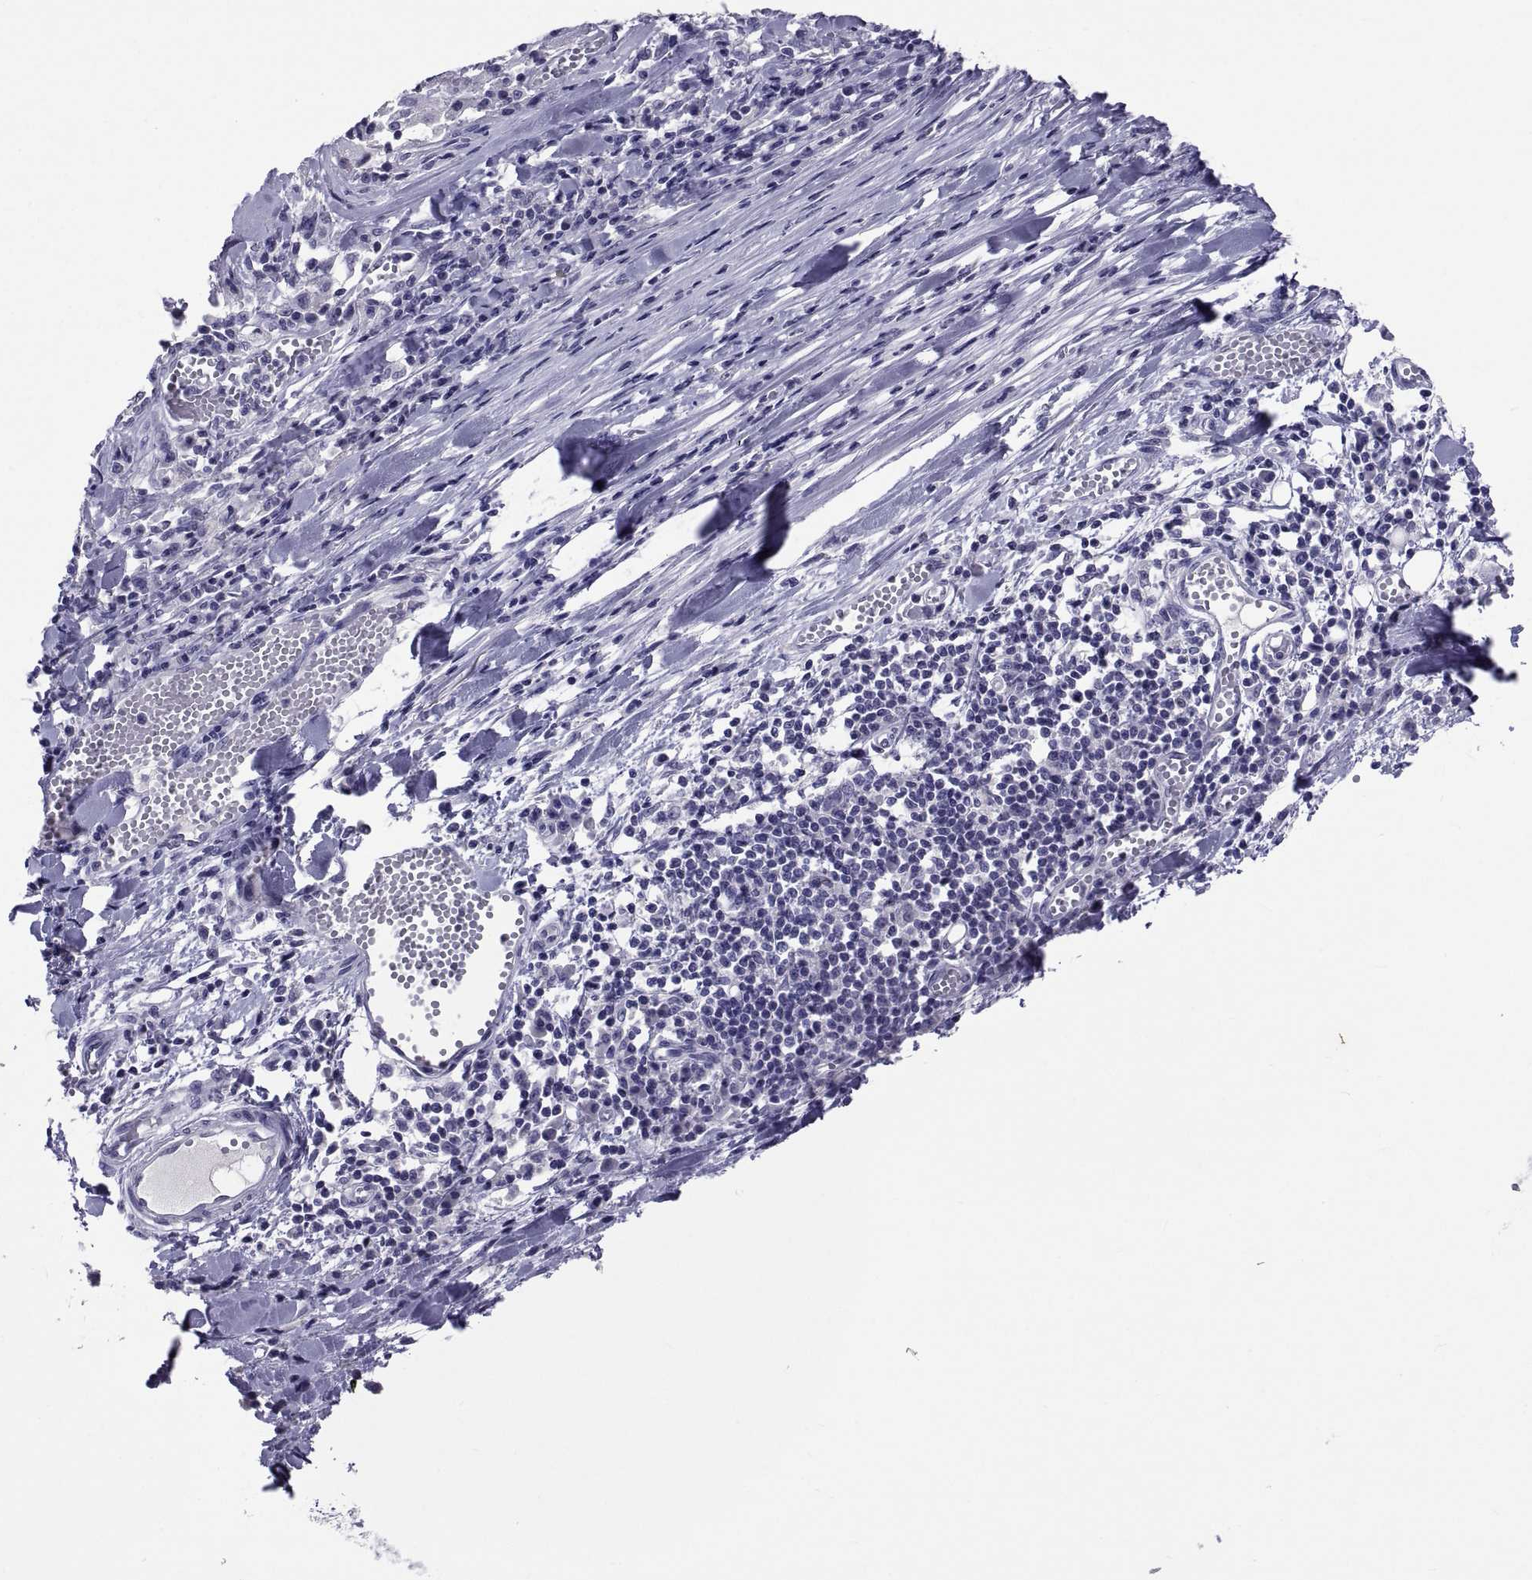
{"staining": {"intensity": "negative", "quantity": "none", "location": "none"}, "tissue": "melanoma", "cell_type": "Tumor cells", "image_type": "cancer", "snomed": [{"axis": "morphology", "description": "Malignant melanoma, Metastatic site"}, {"axis": "topography", "description": "Lymph node"}], "caption": "A high-resolution image shows immunohistochemistry (IHC) staining of melanoma, which displays no significant staining in tumor cells. Nuclei are stained in blue.", "gene": "TGFBR3L", "patient": {"sex": "male", "age": 50}}